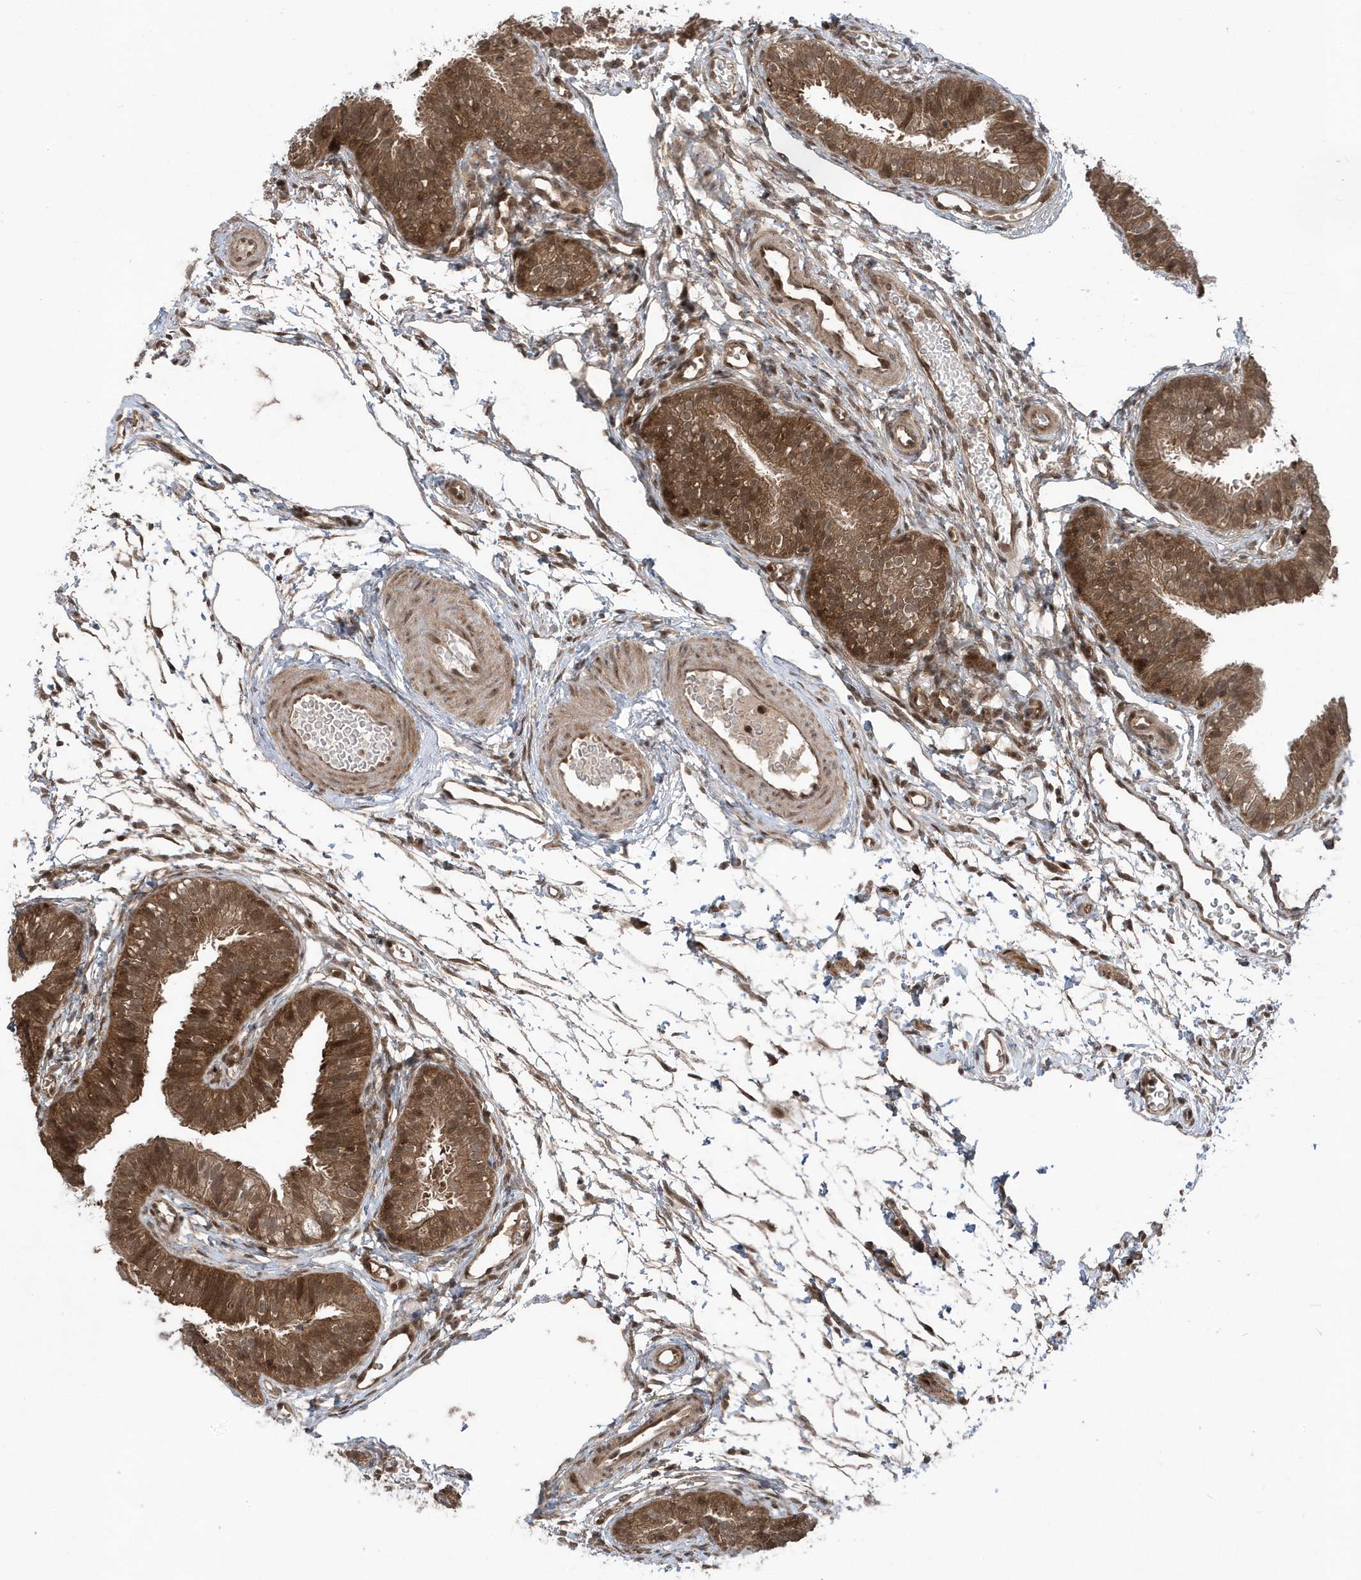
{"staining": {"intensity": "strong", "quantity": ">75%", "location": "cytoplasmic/membranous,nuclear"}, "tissue": "fallopian tube", "cell_type": "Glandular cells", "image_type": "normal", "snomed": [{"axis": "morphology", "description": "Normal tissue, NOS"}, {"axis": "topography", "description": "Fallopian tube"}], "caption": "Brown immunohistochemical staining in normal fallopian tube demonstrates strong cytoplasmic/membranous,nuclear positivity in approximately >75% of glandular cells.", "gene": "MAPK1IP1L", "patient": {"sex": "female", "age": 35}}